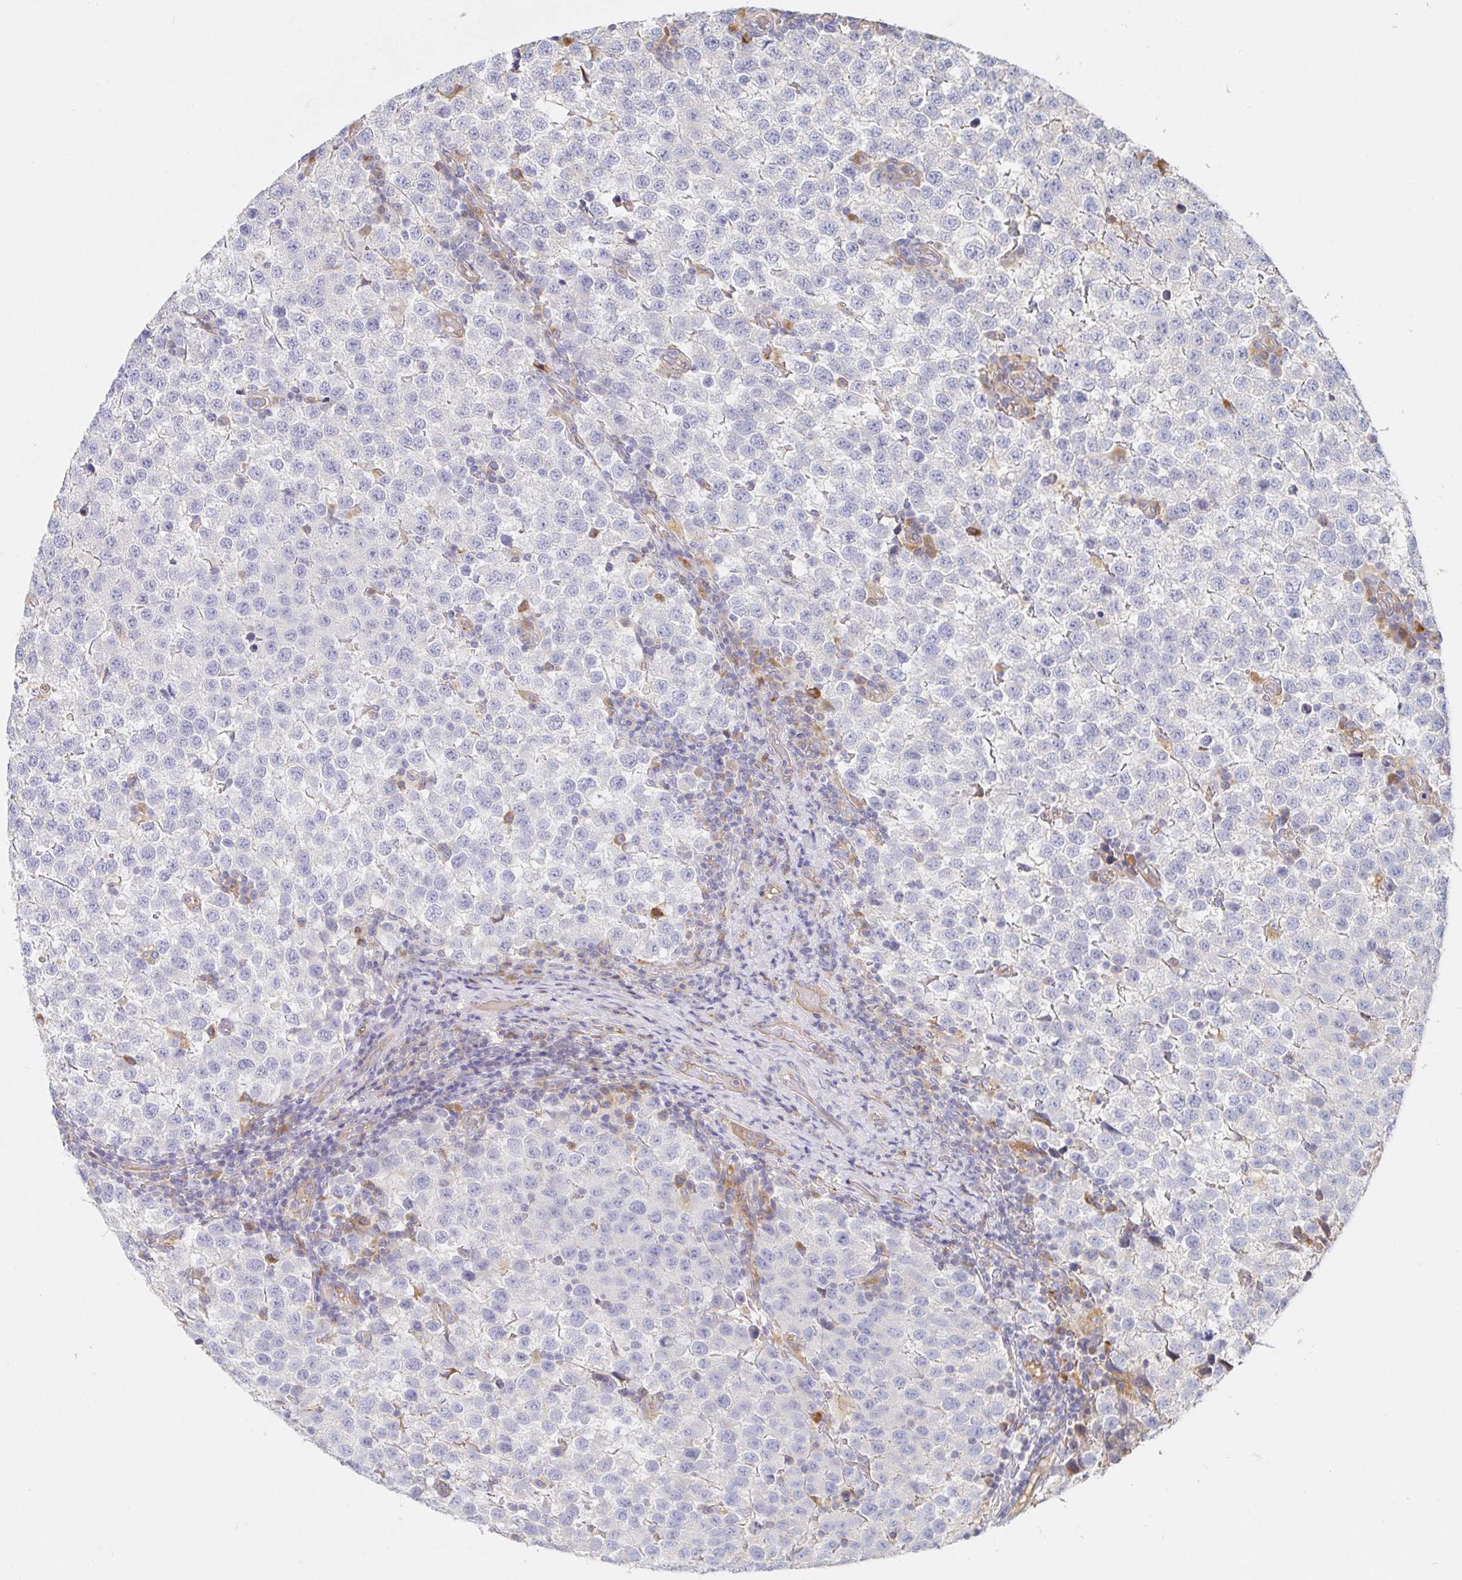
{"staining": {"intensity": "negative", "quantity": "none", "location": "none"}, "tissue": "testis cancer", "cell_type": "Tumor cells", "image_type": "cancer", "snomed": [{"axis": "morphology", "description": "Seminoma, NOS"}, {"axis": "topography", "description": "Testis"}], "caption": "An IHC micrograph of testis cancer (seminoma) is shown. There is no staining in tumor cells of testis cancer (seminoma).", "gene": "IRAK2", "patient": {"sex": "male", "age": 34}}